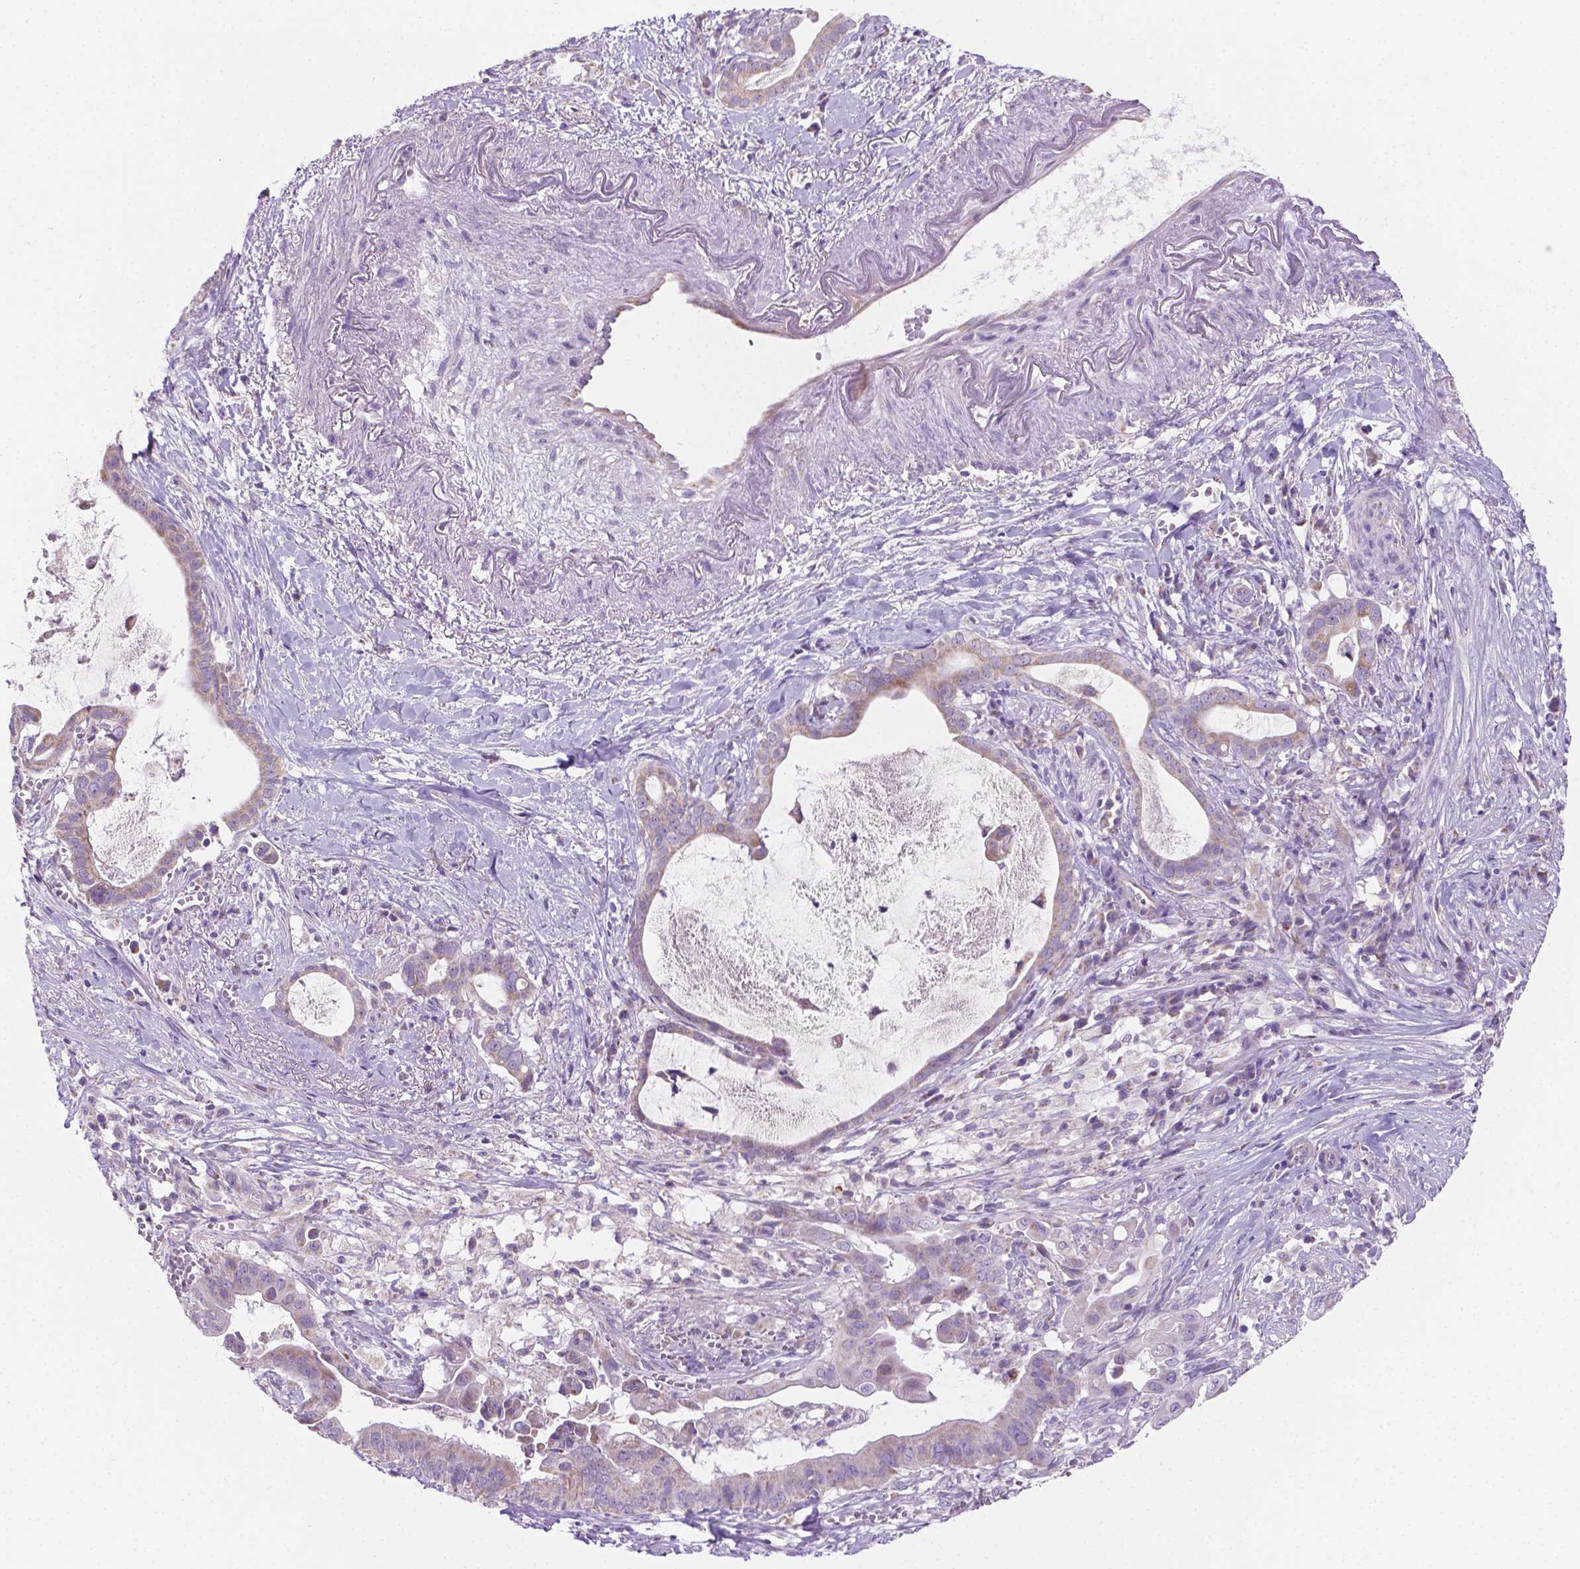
{"staining": {"intensity": "negative", "quantity": "none", "location": "none"}, "tissue": "pancreatic cancer", "cell_type": "Tumor cells", "image_type": "cancer", "snomed": [{"axis": "morphology", "description": "Adenocarcinoma, NOS"}, {"axis": "topography", "description": "Pancreas"}], "caption": "Protein analysis of pancreatic cancer (adenocarcinoma) reveals no significant positivity in tumor cells. (Brightfield microscopy of DAB immunohistochemistry at high magnification).", "gene": "CSPG5", "patient": {"sex": "male", "age": 61}}